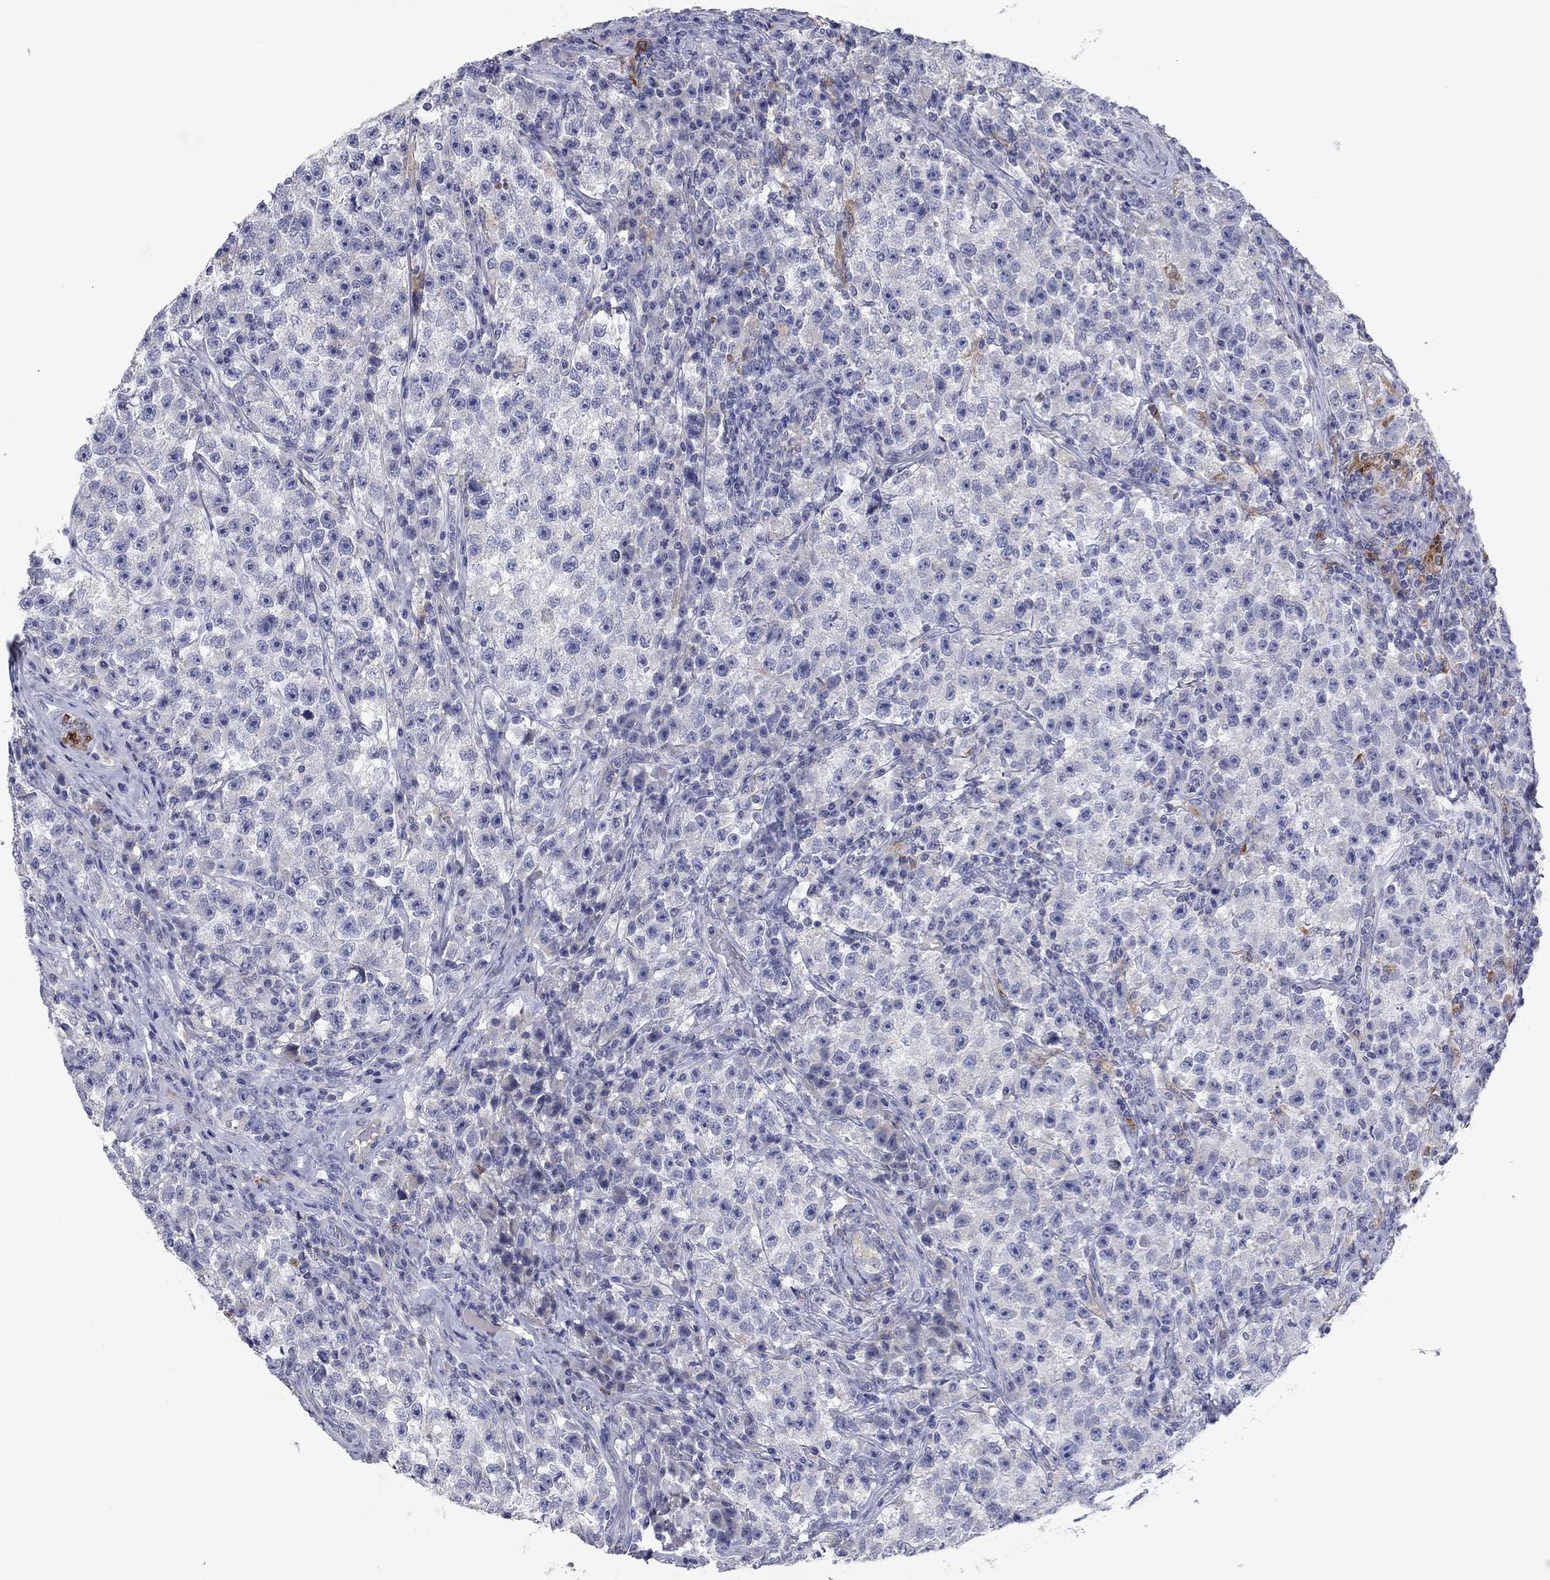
{"staining": {"intensity": "negative", "quantity": "none", "location": "none"}, "tissue": "testis cancer", "cell_type": "Tumor cells", "image_type": "cancer", "snomed": [{"axis": "morphology", "description": "Seminoma, NOS"}, {"axis": "topography", "description": "Testis"}], "caption": "A high-resolution image shows IHC staining of testis cancer, which demonstrates no significant positivity in tumor cells.", "gene": "PTGDS", "patient": {"sex": "male", "age": 22}}